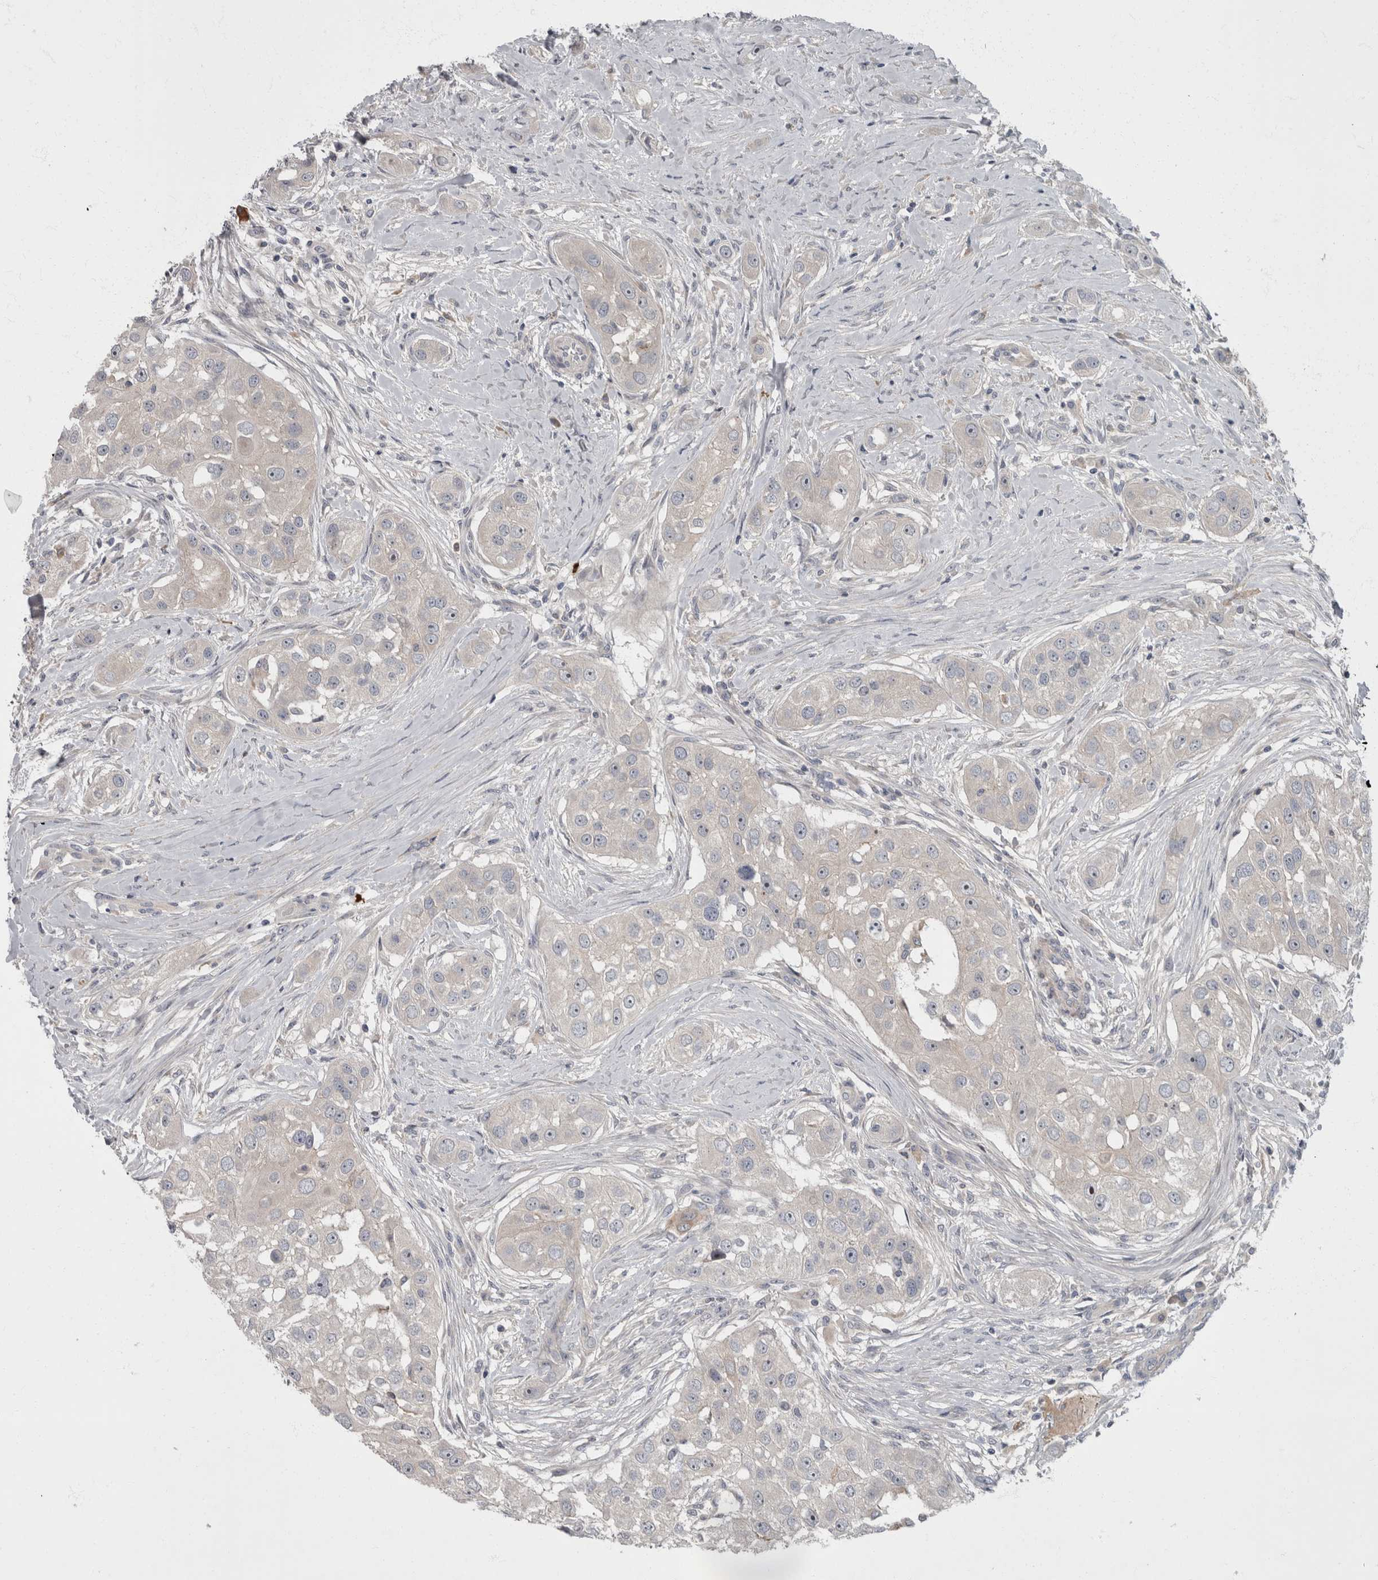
{"staining": {"intensity": "negative", "quantity": "none", "location": "none"}, "tissue": "head and neck cancer", "cell_type": "Tumor cells", "image_type": "cancer", "snomed": [{"axis": "morphology", "description": "Normal tissue, NOS"}, {"axis": "morphology", "description": "Squamous cell carcinoma, NOS"}, {"axis": "topography", "description": "Skeletal muscle"}, {"axis": "topography", "description": "Head-Neck"}], "caption": "IHC micrograph of human head and neck cancer stained for a protein (brown), which displays no expression in tumor cells.", "gene": "CDC42BPG", "patient": {"sex": "male", "age": 51}}